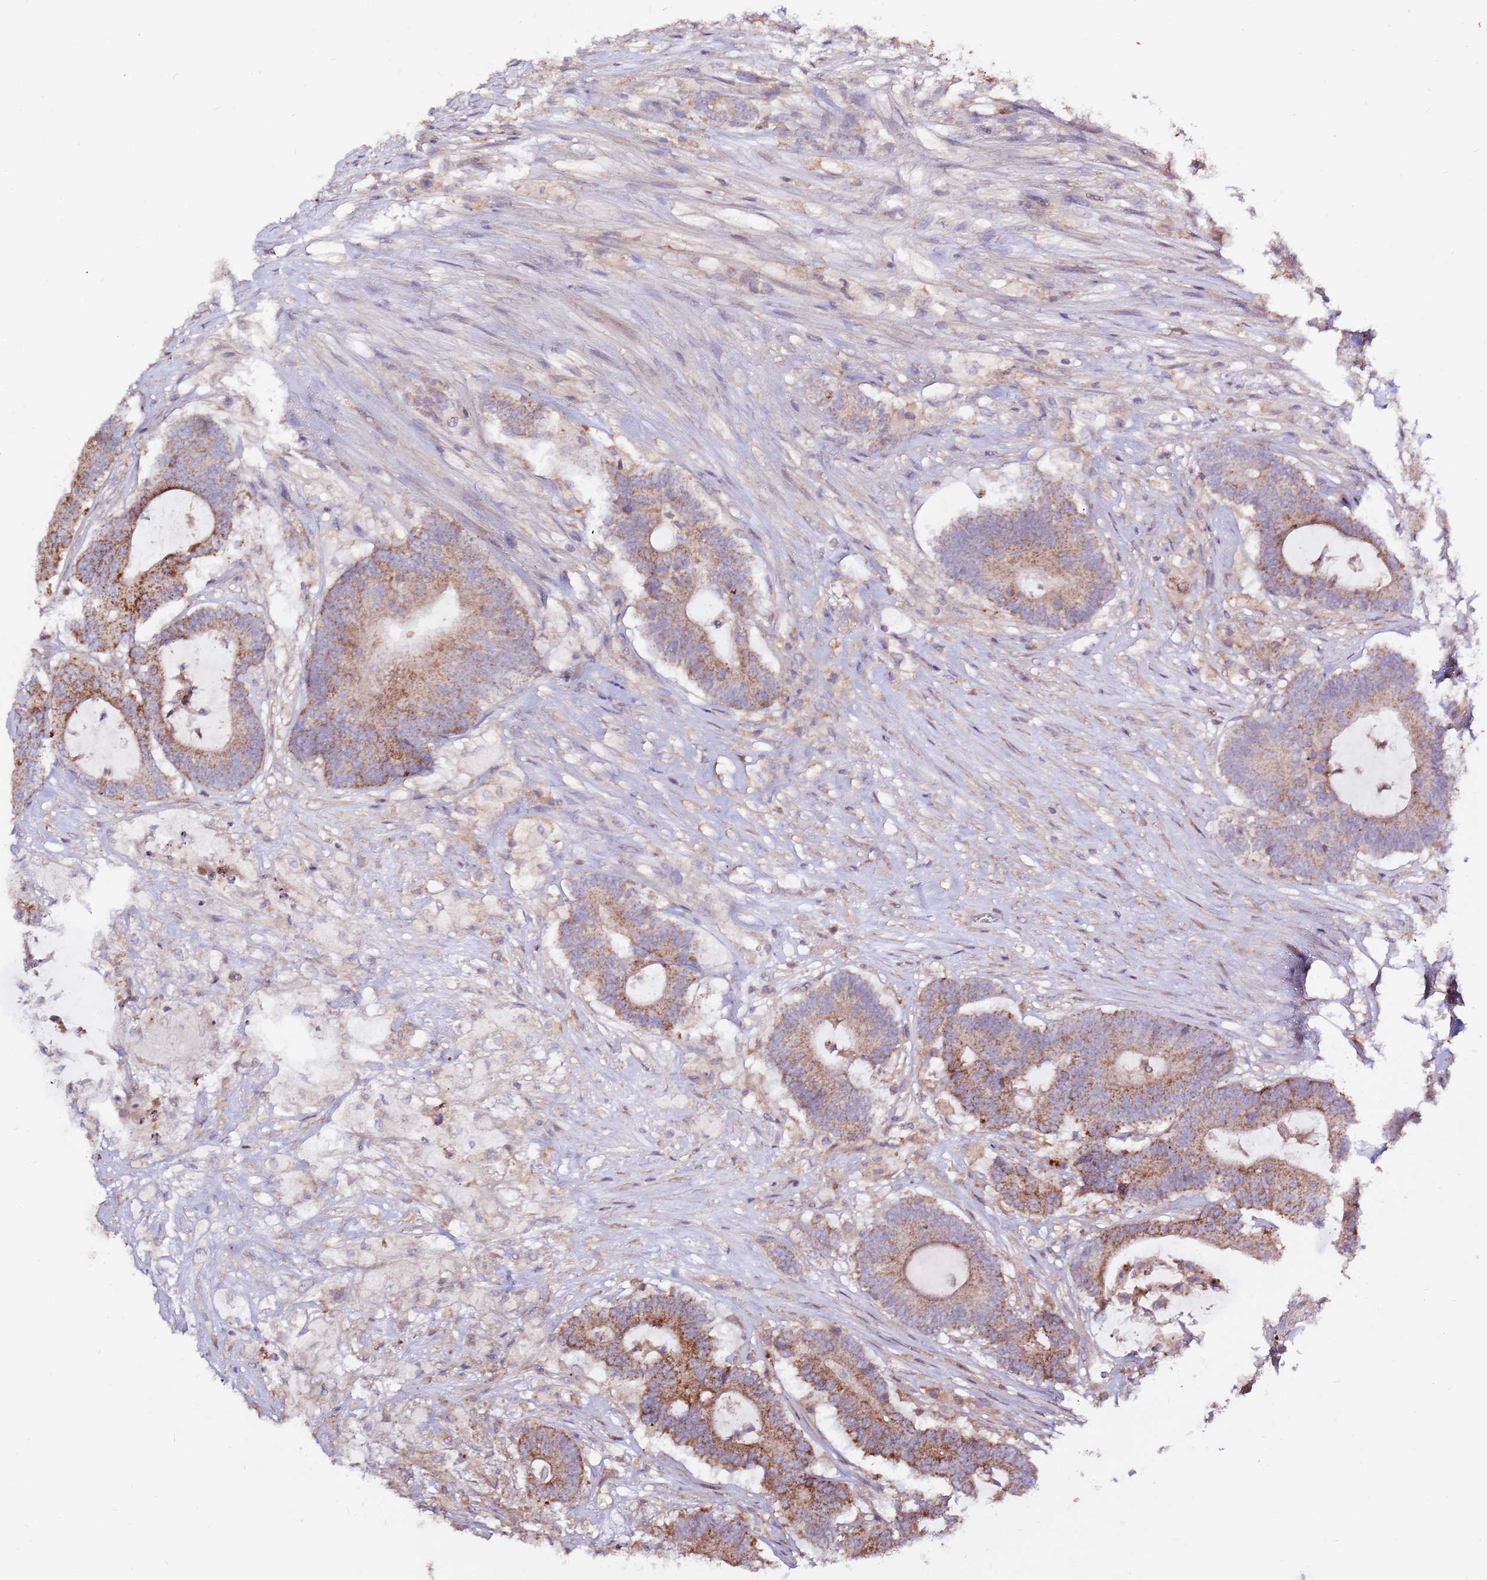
{"staining": {"intensity": "moderate", "quantity": ">75%", "location": "cytoplasmic/membranous"}, "tissue": "colorectal cancer", "cell_type": "Tumor cells", "image_type": "cancer", "snomed": [{"axis": "morphology", "description": "Adenocarcinoma, NOS"}, {"axis": "topography", "description": "Colon"}], "caption": "Protein expression analysis of human colorectal cancer reveals moderate cytoplasmic/membranous positivity in about >75% of tumor cells. The protein of interest is shown in brown color, while the nuclei are stained blue.", "gene": "EVA1B", "patient": {"sex": "female", "age": 84}}